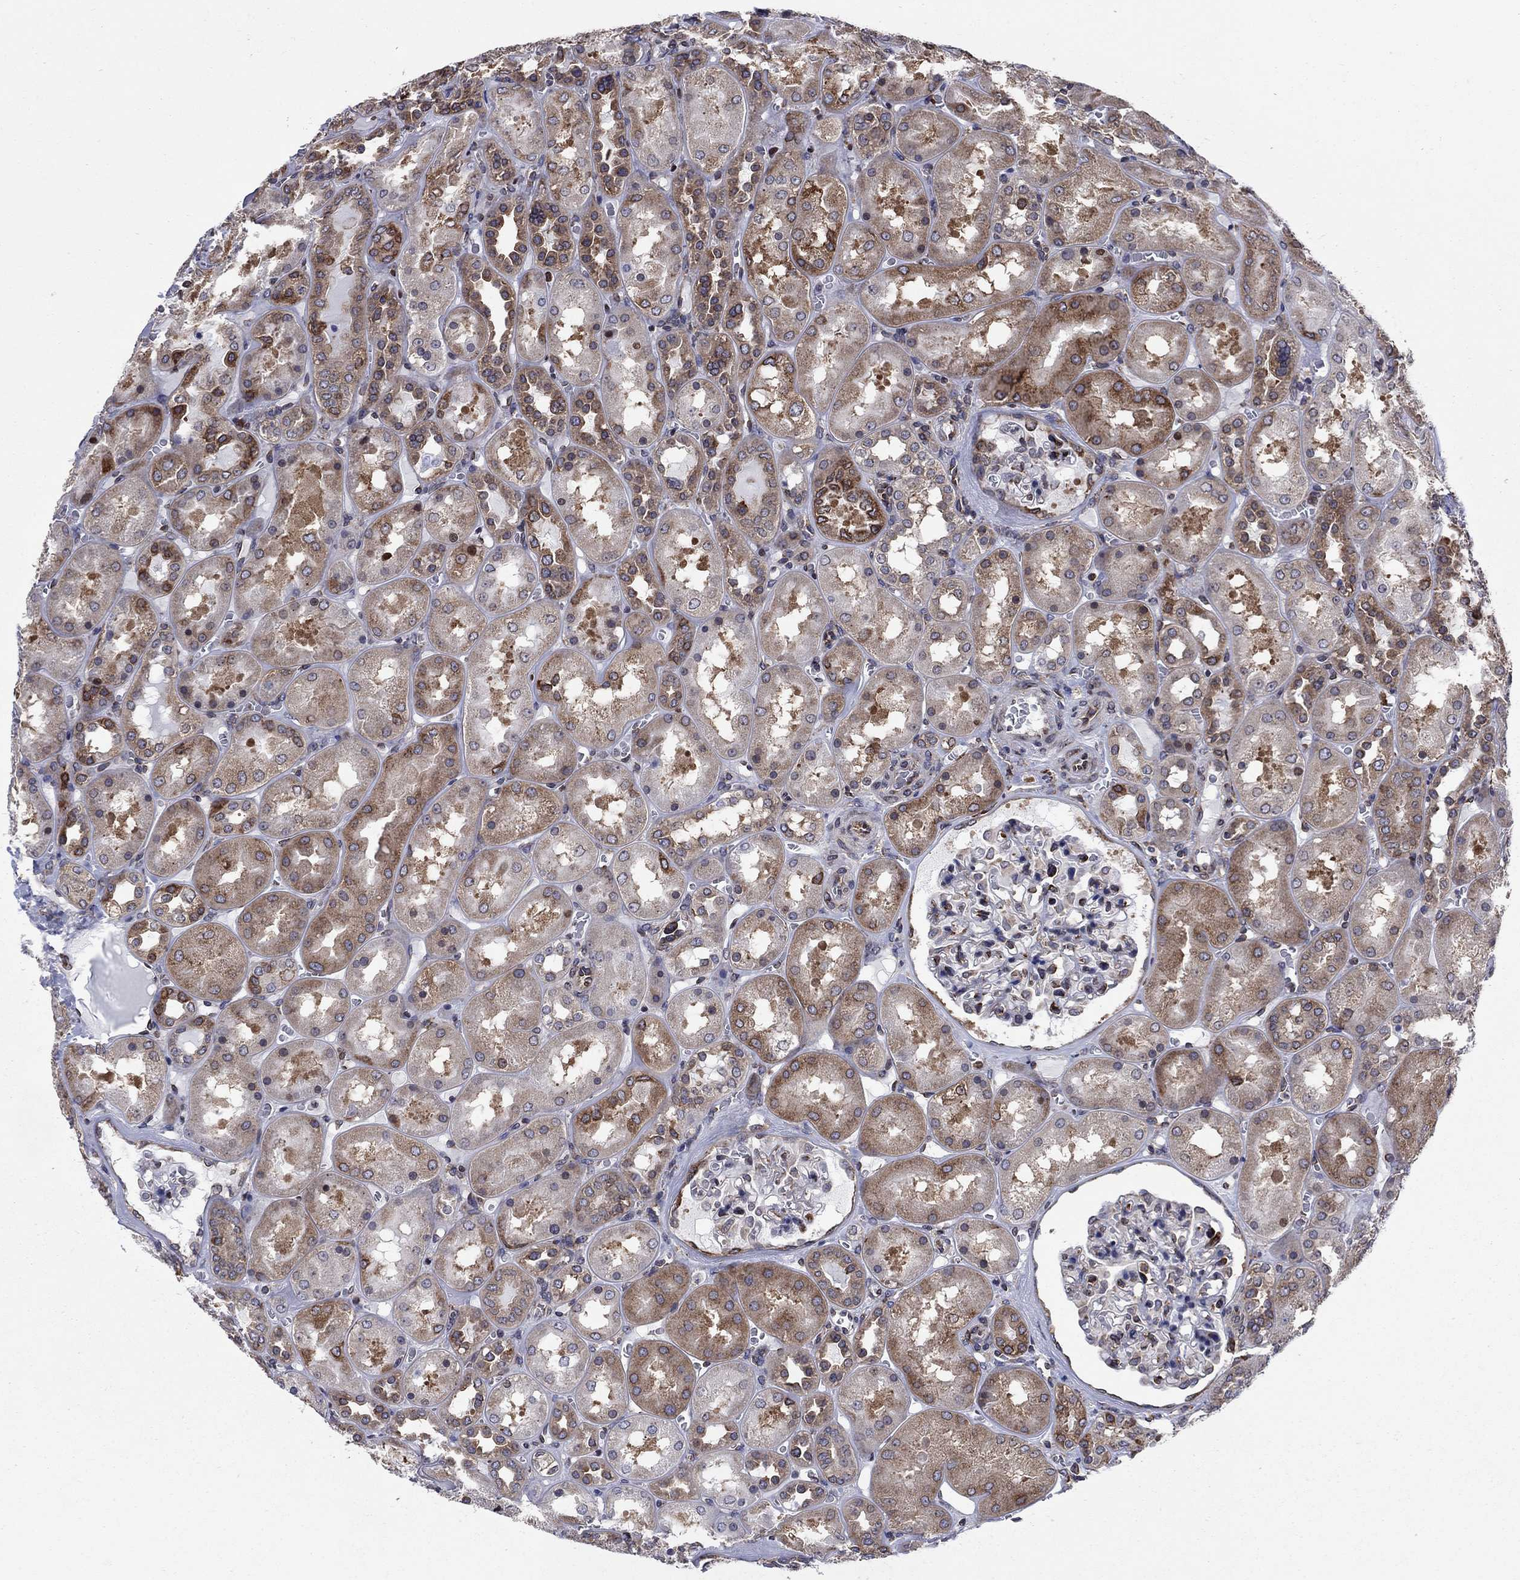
{"staining": {"intensity": "negative", "quantity": "none", "location": "none"}, "tissue": "kidney", "cell_type": "Cells in glomeruli", "image_type": "normal", "snomed": [{"axis": "morphology", "description": "Normal tissue, NOS"}, {"axis": "topography", "description": "Kidney"}], "caption": "Immunohistochemical staining of normal kidney exhibits no significant staining in cells in glomeruli. The staining is performed using DAB (3,3'-diaminobenzidine) brown chromogen with nuclei counter-stained in using hematoxylin.", "gene": "YBX1", "patient": {"sex": "male", "age": 73}}